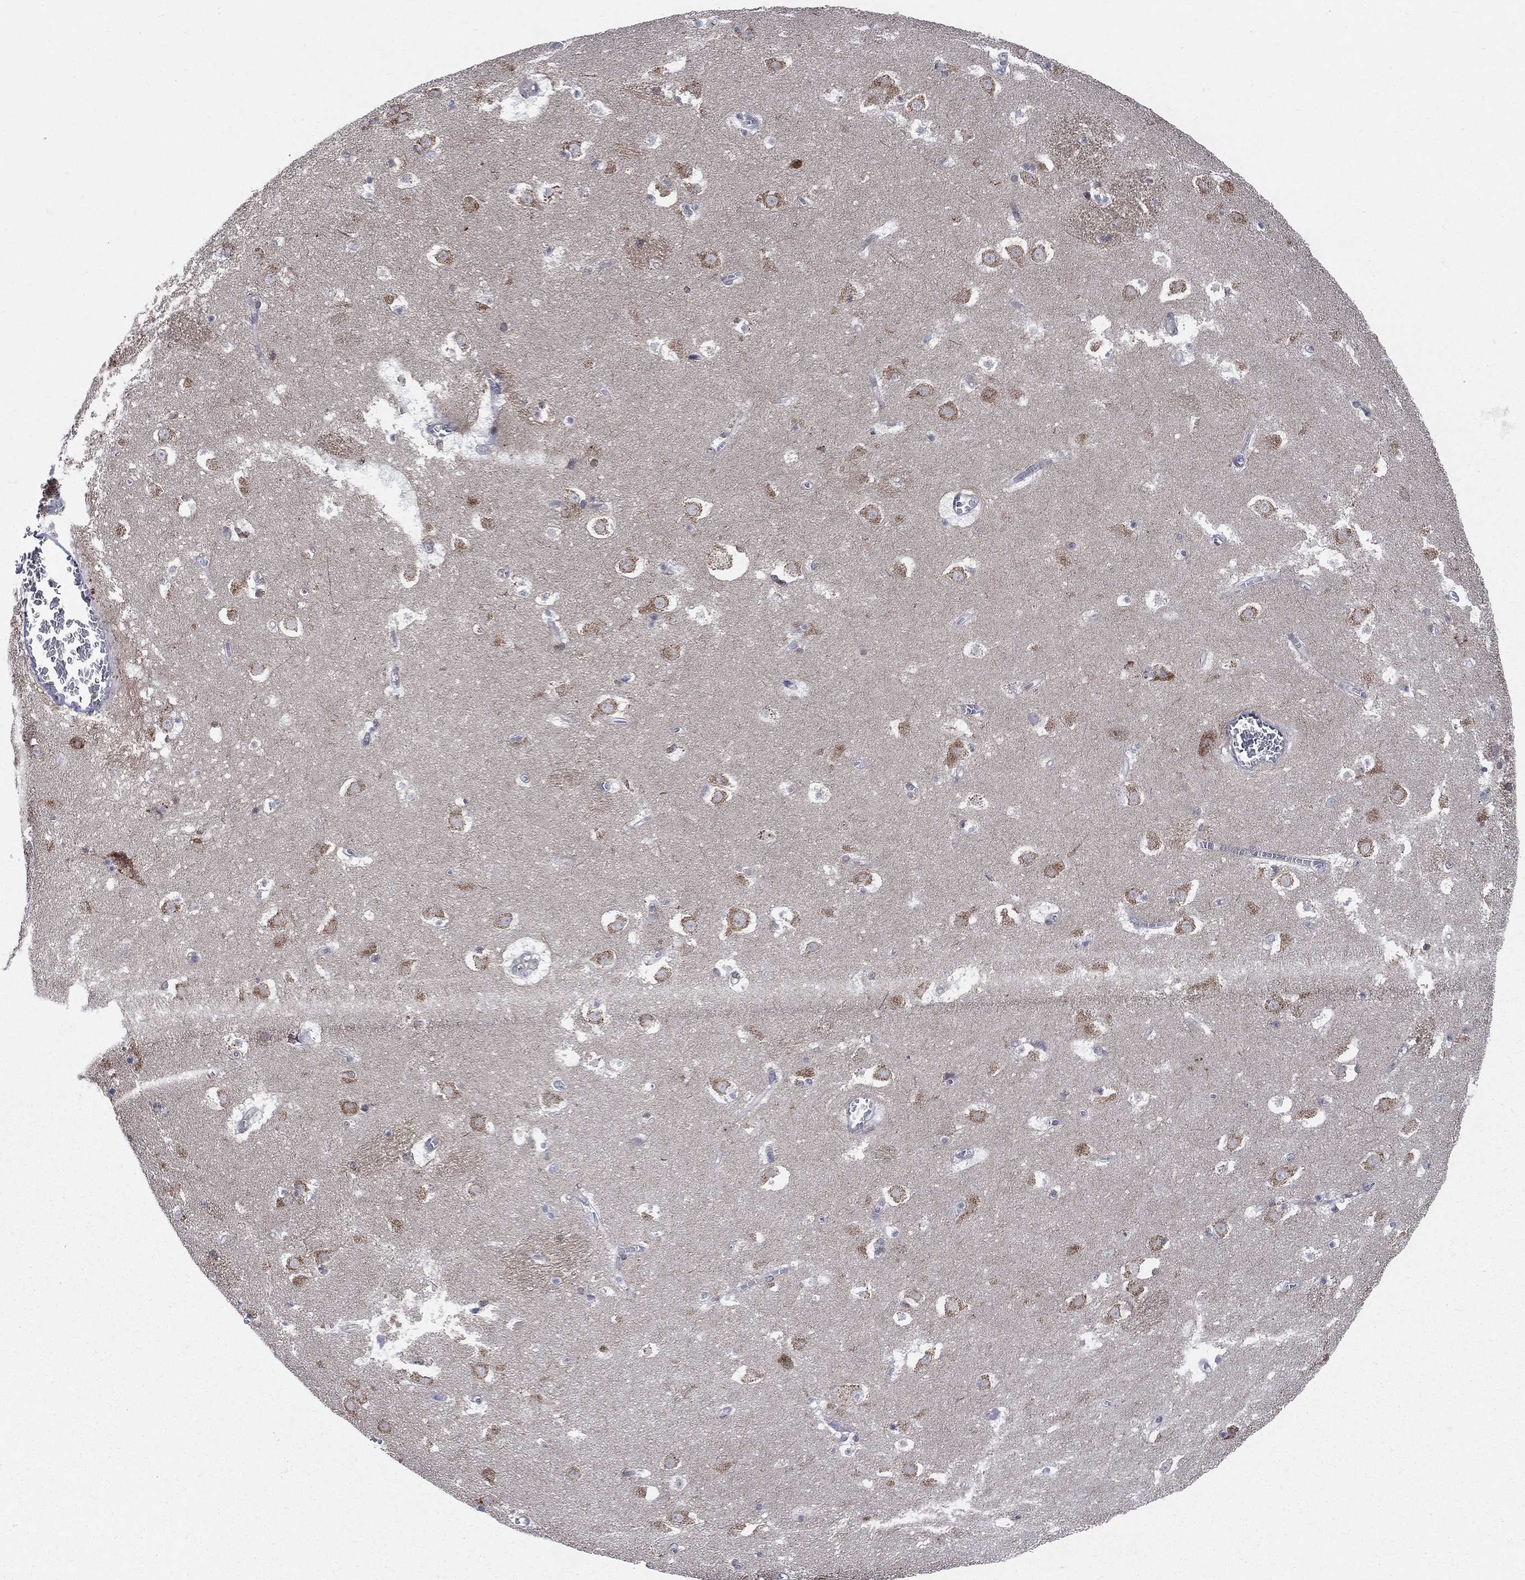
{"staining": {"intensity": "negative", "quantity": "none", "location": "none"}, "tissue": "caudate", "cell_type": "Glial cells", "image_type": "normal", "snomed": [{"axis": "morphology", "description": "Normal tissue, NOS"}, {"axis": "topography", "description": "Lateral ventricle wall"}], "caption": "This image is of unremarkable caudate stained with immunohistochemistry to label a protein in brown with the nuclei are counter-stained blue. There is no positivity in glial cells.", "gene": "CCDC159", "patient": {"sex": "female", "age": 42}}